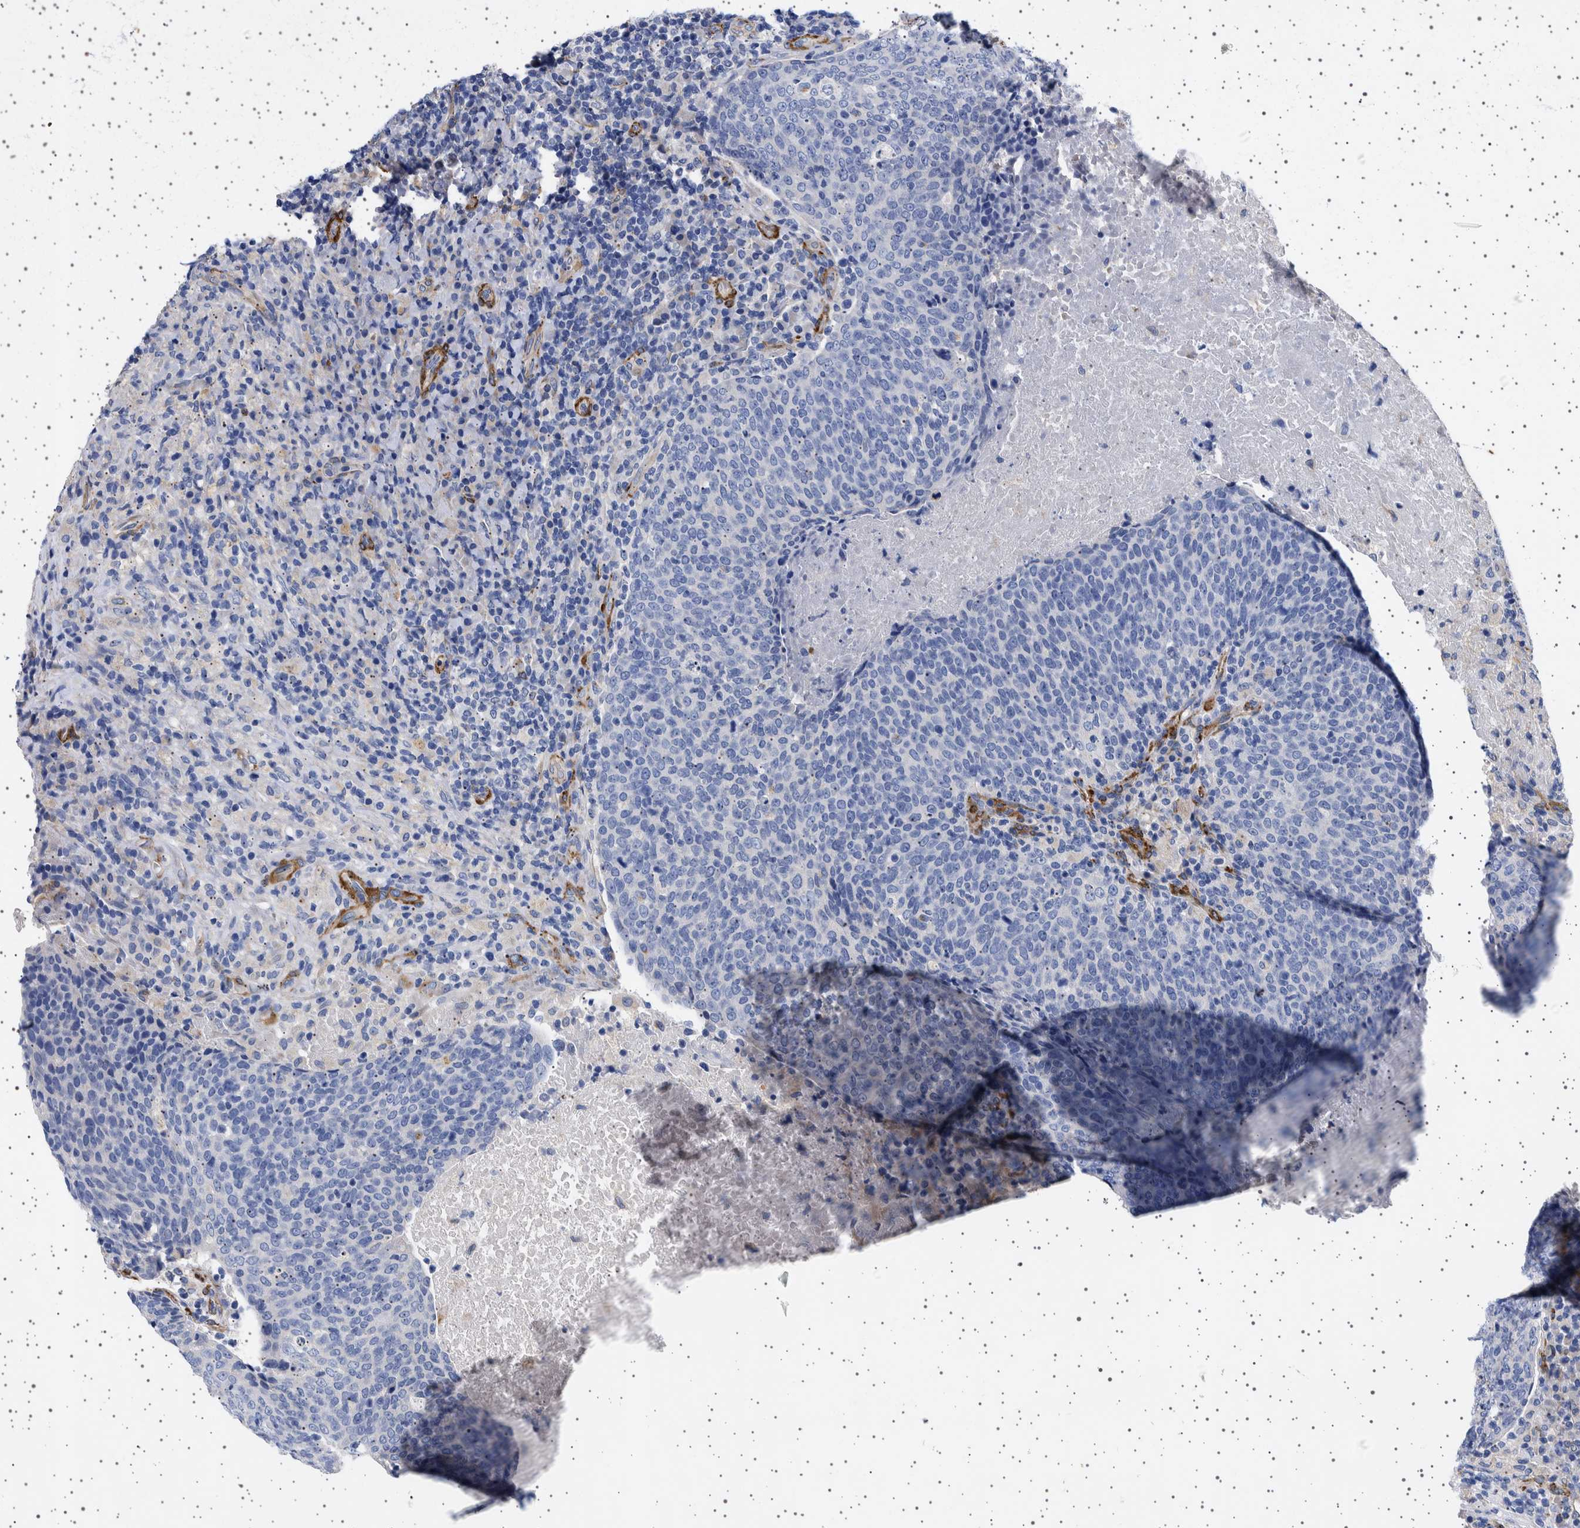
{"staining": {"intensity": "negative", "quantity": "none", "location": "none"}, "tissue": "head and neck cancer", "cell_type": "Tumor cells", "image_type": "cancer", "snomed": [{"axis": "morphology", "description": "Squamous cell carcinoma, NOS"}, {"axis": "morphology", "description": "Squamous cell carcinoma, metastatic, NOS"}, {"axis": "topography", "description": "Lymph node"}, {"axis": "topography", "description": "Head-Neck"}], "caption": "Tumor cells are negative for protein expression in human head and neck cancer.", "gene": "SEPTIN4", "patient": {"sex": "male", "age": 62}}